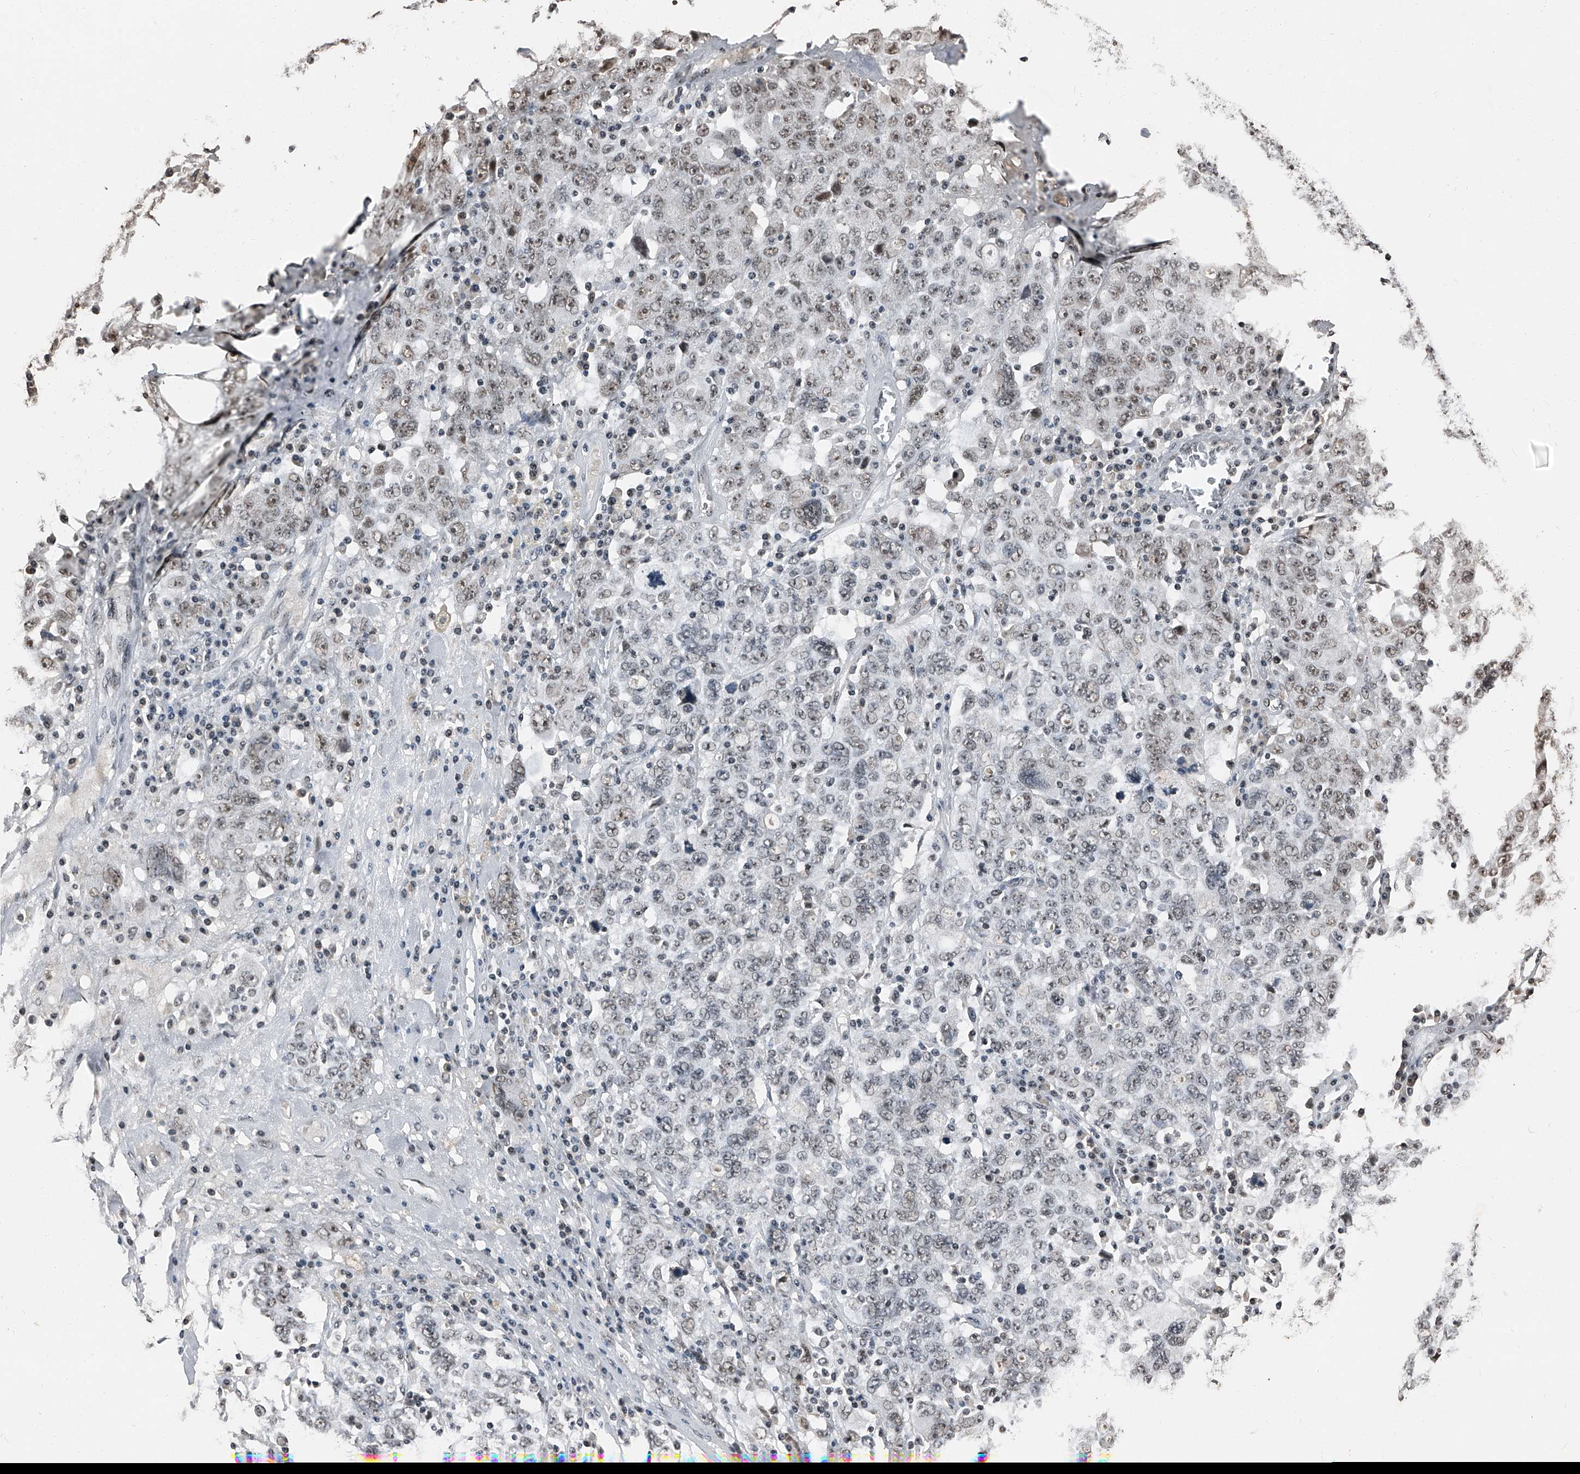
{"staining": {"intensity": "weak", "quantity": ">75%", "location": "nuclear"}, "tissue": "ovarian cancer", "cell_type": "Tumor cells", "image_type": "cancer", "snomed": [{"axis": "morphology", "description": "Carcinoma, endometroid"}, {"axis": "topography", "description": "Ovary"}], "caption": "This histopathology image displays immunohistochemistry staining of ovarian cancer (endometroid carcinoma), with low weak nuclear expression in about >75% of tumor cells.", "gene": "TCOF1", "patient": {"sex": "female", "age": 62}}